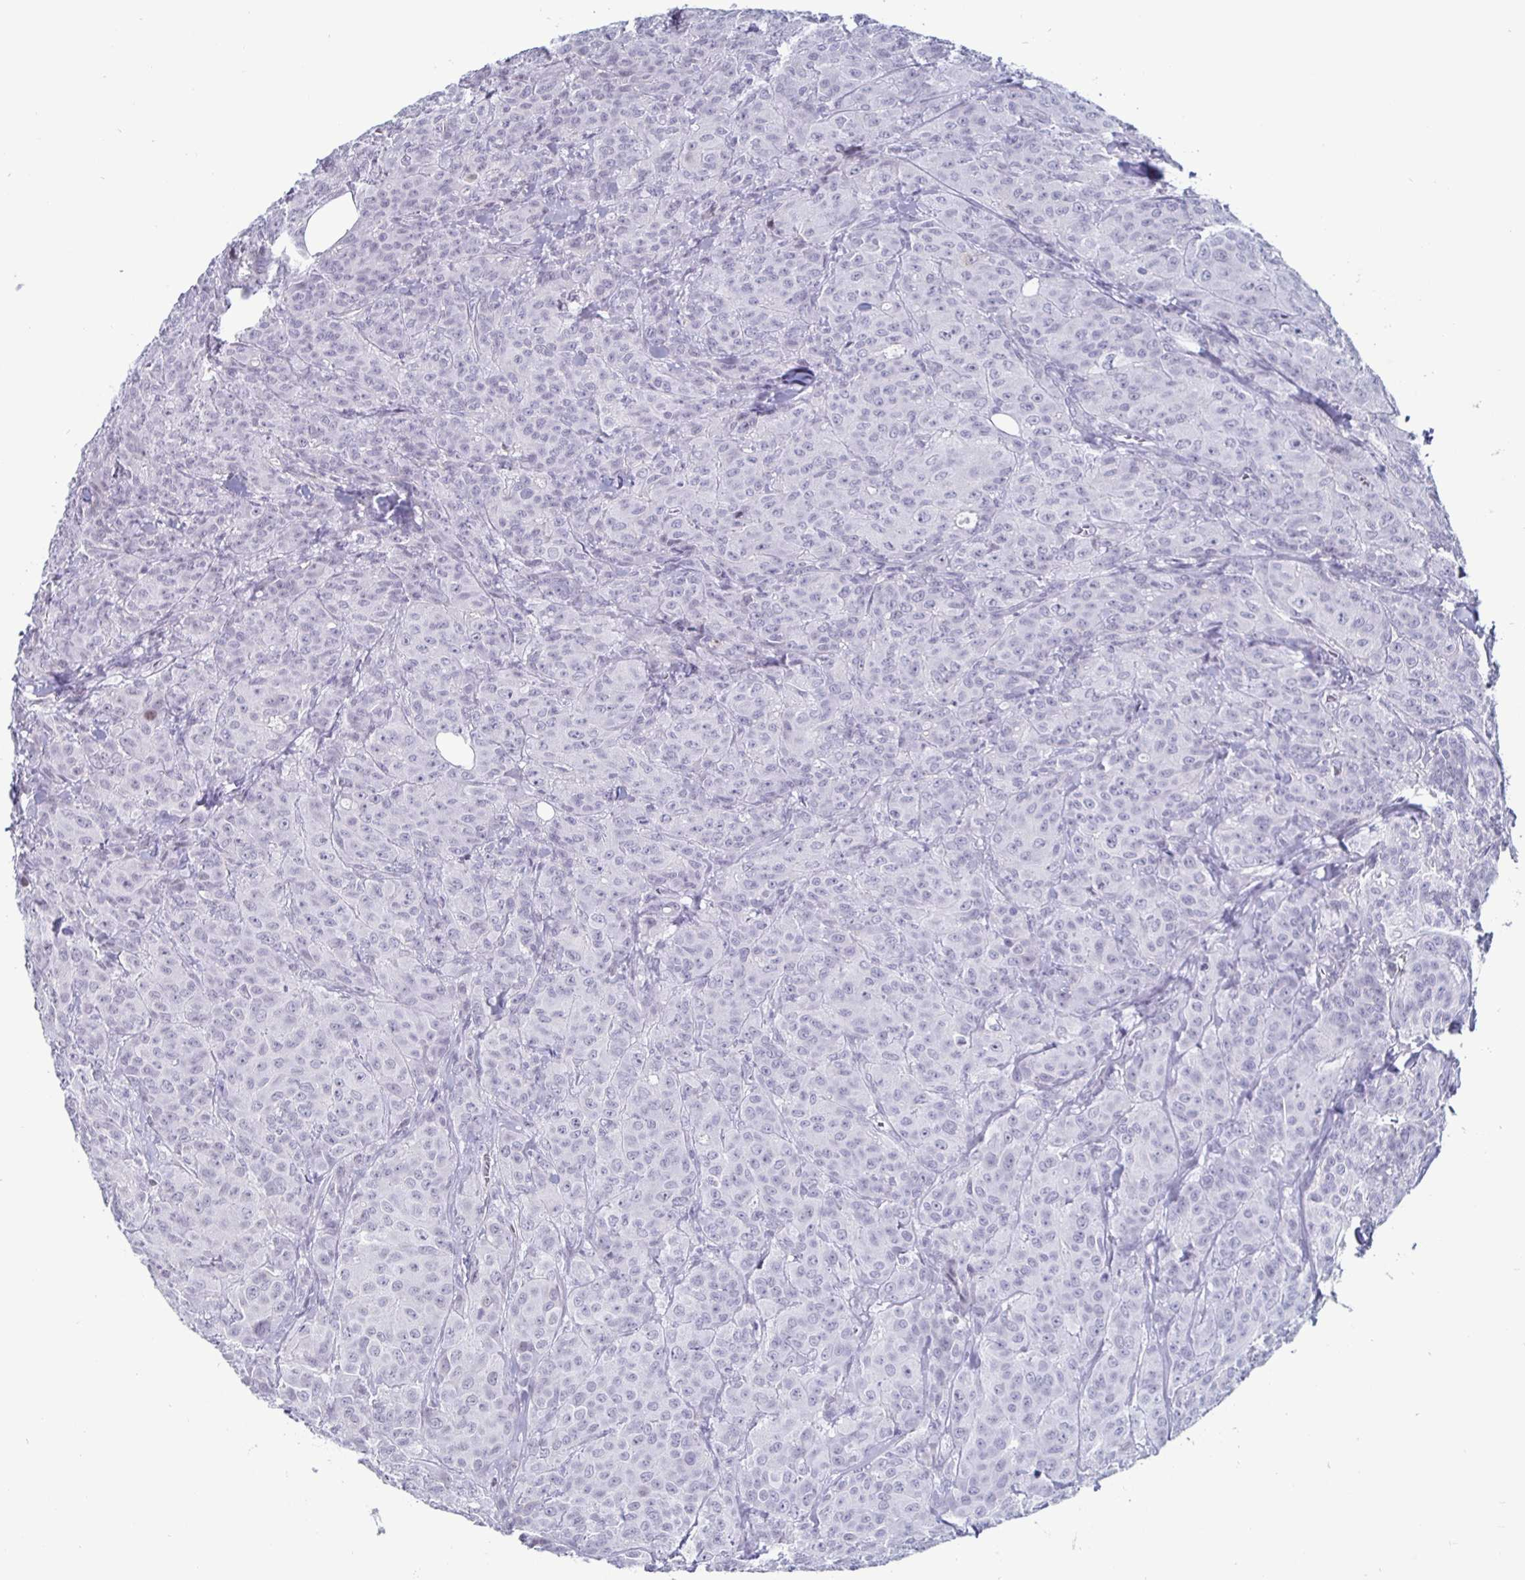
{"staining": {"intensity": "negative", "quantity": "none", "location": "none"}, "tissue": "breast cancer", "cell_type": "Tumor cells", "image_type": "cancer", "snomed": [{"axis": "morphology", "description": "Normal tissue, NOS"}, {"axis": "morphology", "description": "Duct carcinoma"}, {"axis": "topography", "description": "Breast"}], "caption": "DAB immunohistochemical staining of human infiltrating ductal carcinoma (breast) exhibits no significant staining in tumor cells.", "gene": "OOSP2", "patient": {"sex": "female", "age": 43}}